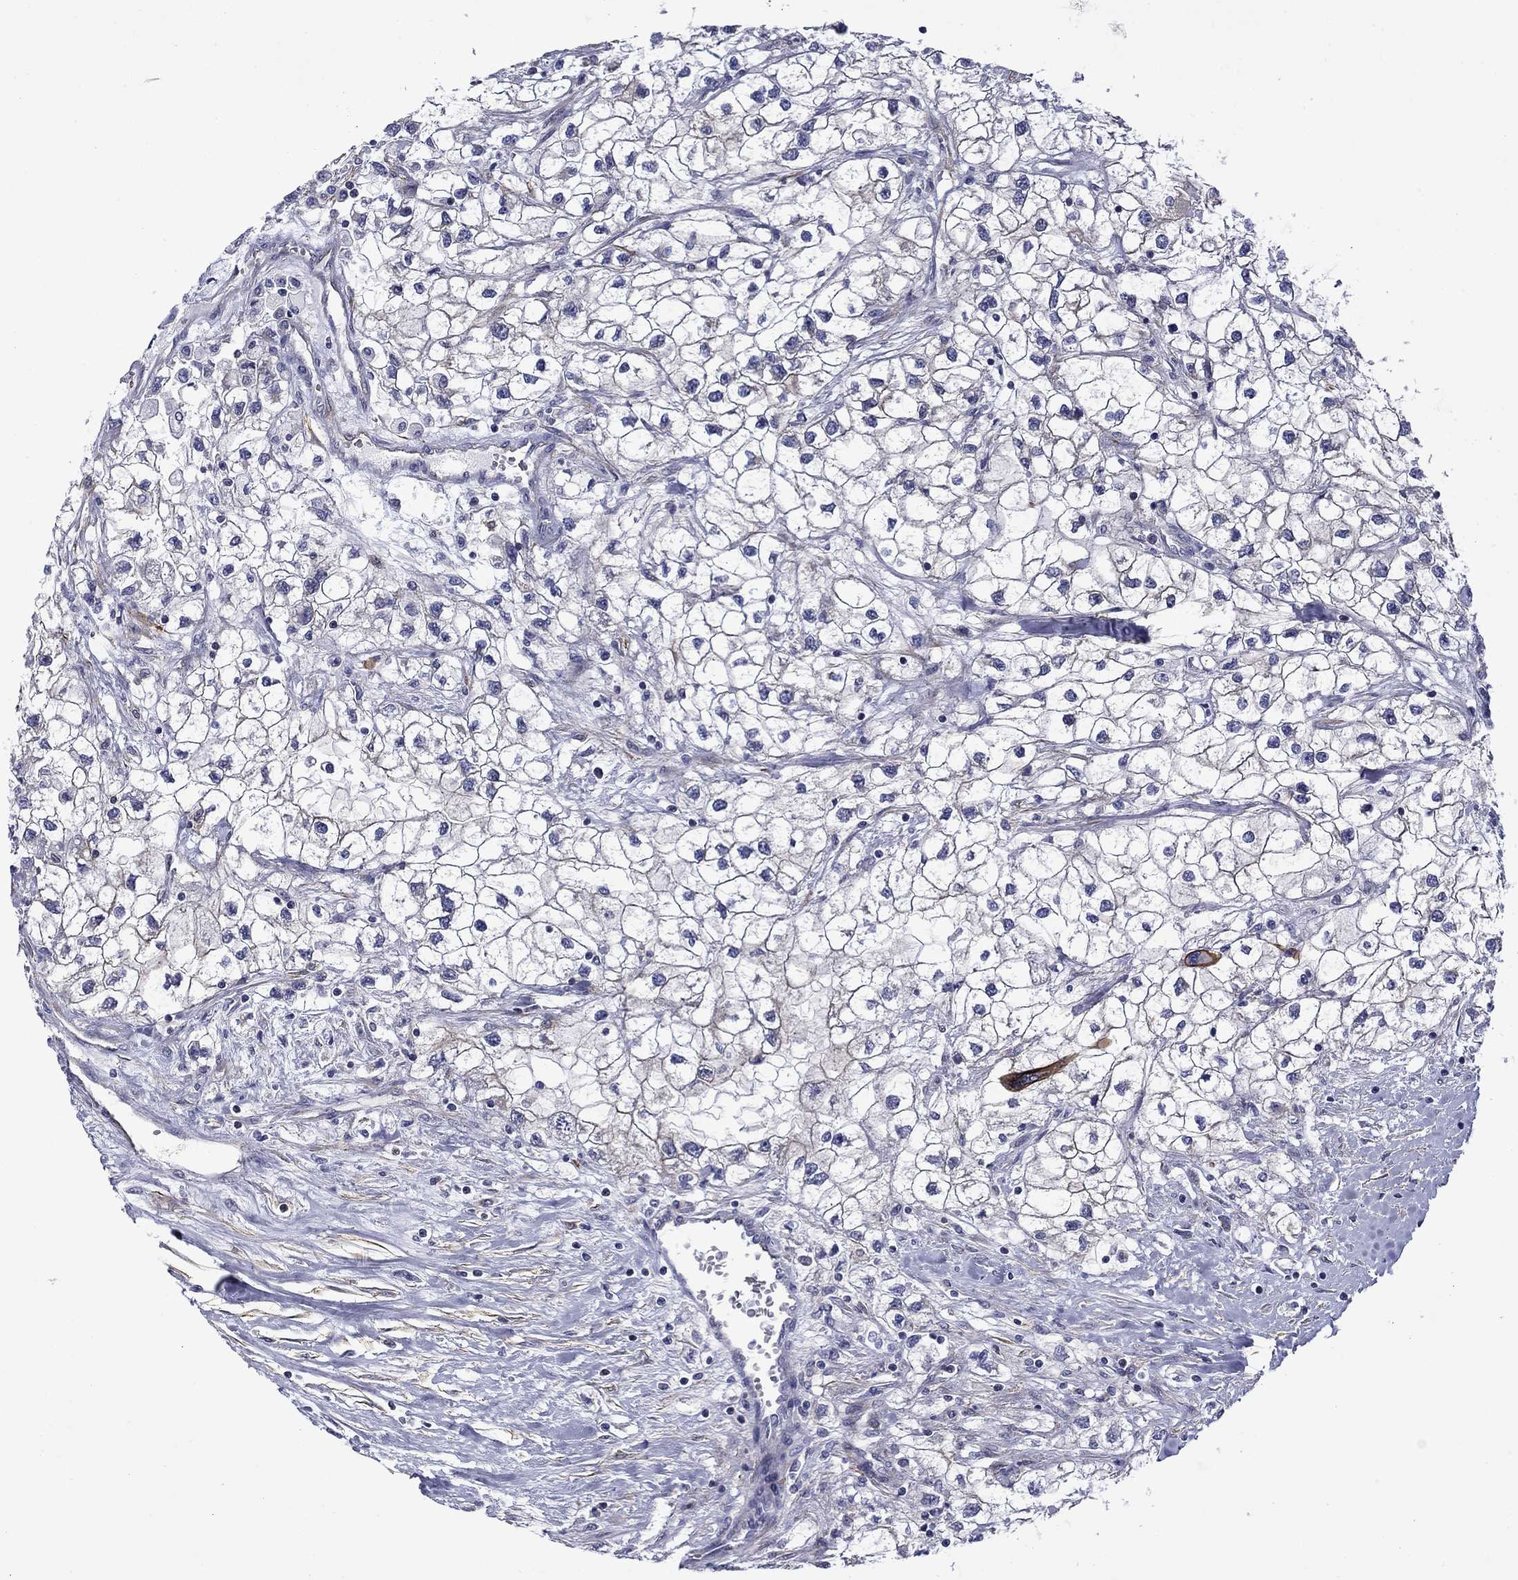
{"staining": {"intensity": "moderate", "quantity": "<25%", "location": "cytoplasmic/membranous"}, "tissue": "renal cancer", "cell_type": "Tumor cells", "image_type": "cancer", "snomed": [{"axis": "morphology", "description": "Adenocarcinoma, NOS"}, {"axis": "topography", "description": "Kidney"}], "caption": "This is an image of immunohistochemistry (IHC) staining of adenocarcinoma (renal), which shows moderate staining in the cytoplasmic/membranous of tumor cells.", "gene": "LMO7", "patient": {"sex": "male", "age": 59}}